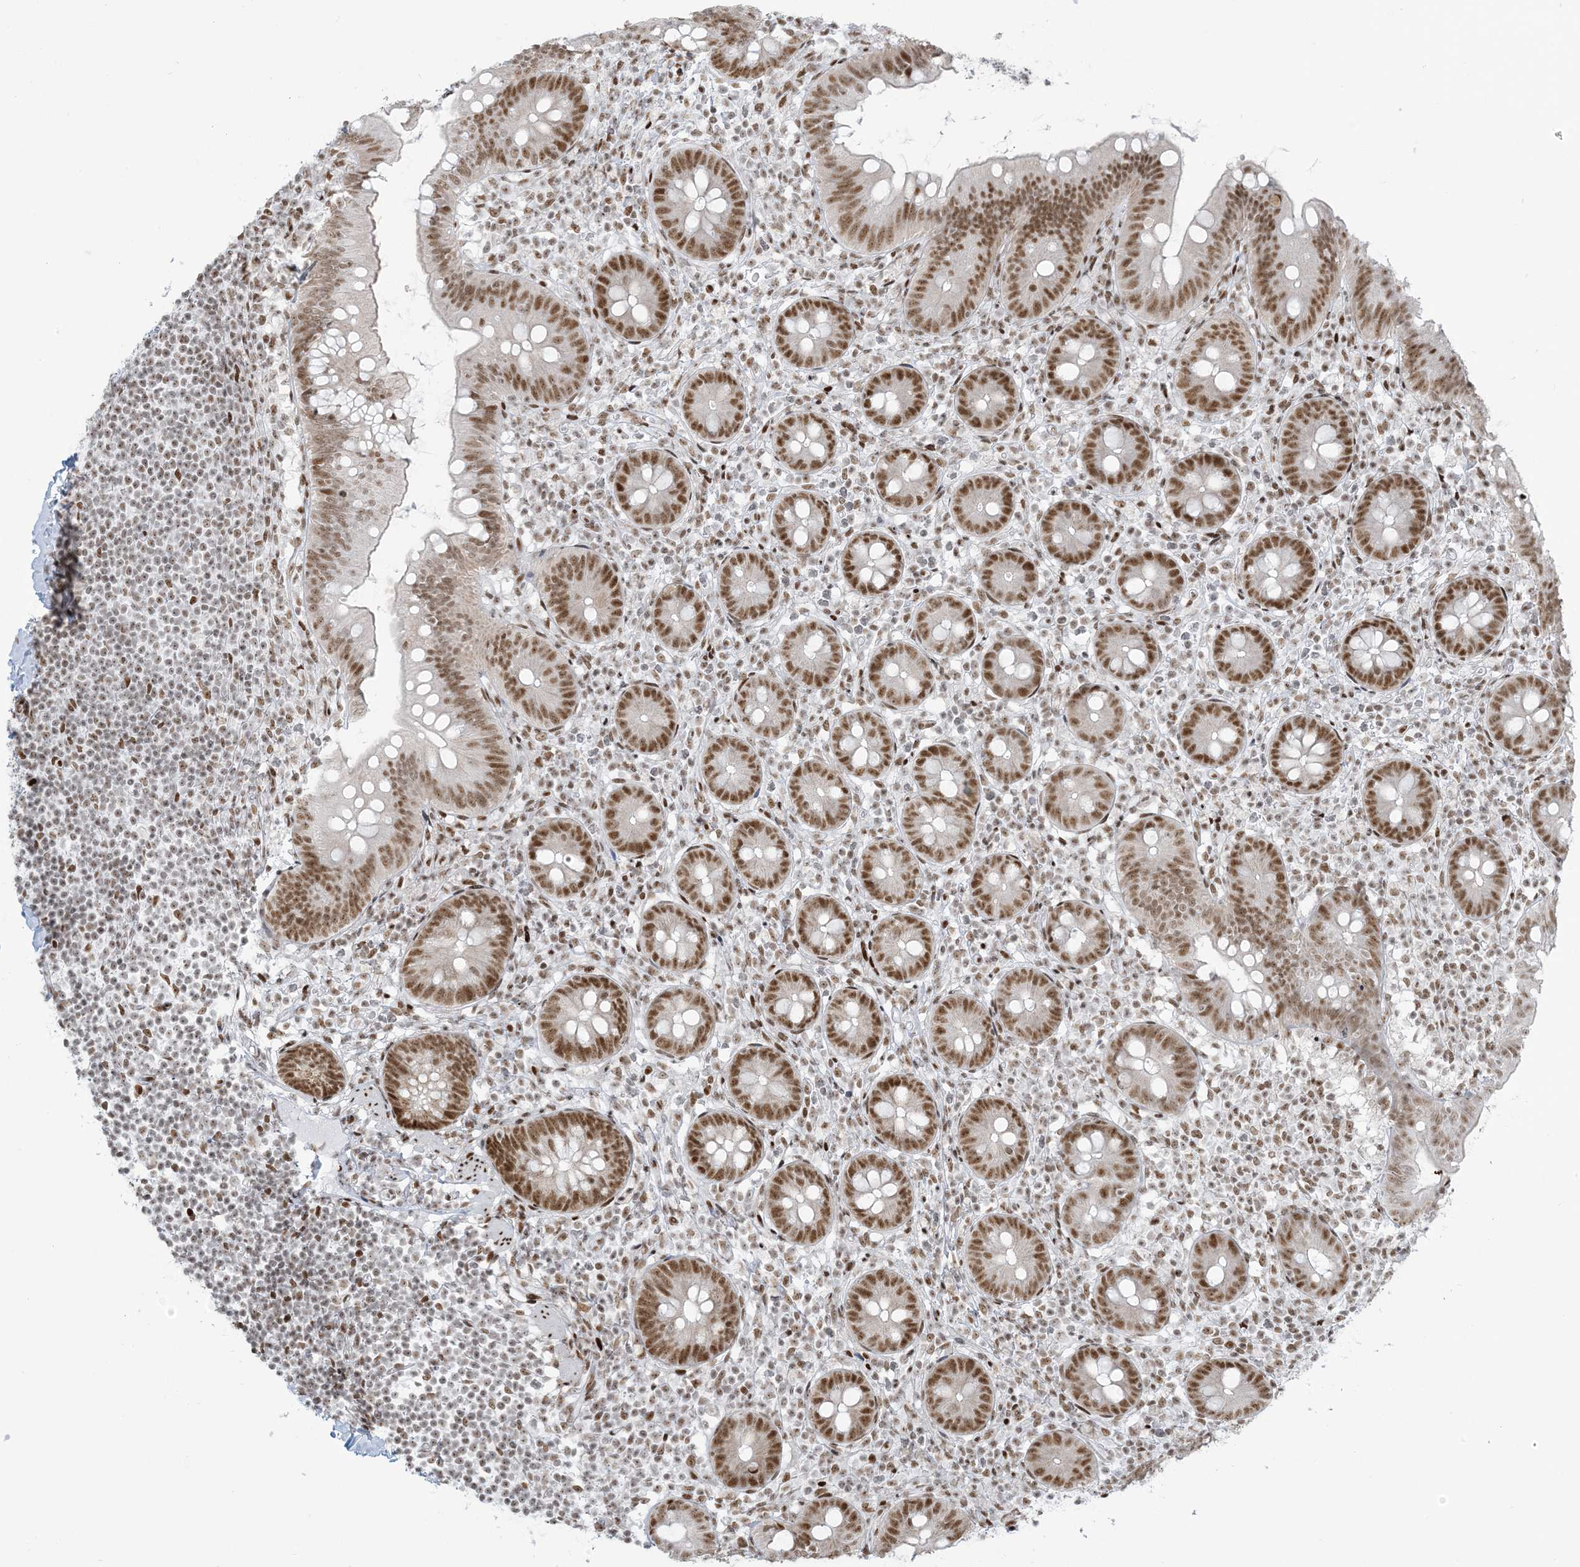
{"staining": {"intensity": "moderate", "quantity": ">75%", "location": "nuclear"}, "tissue": "appendix", "cell_type": "Glandular cells", "image_type": "normal", "snomed": [{"axis": "morphology", "description": "Normal tissue, NOS"}, {"axis": "topography", "description": "Appendix"}], "caption": "Immunohistochemistry micrograph of unremarkable appendix stained for a protein (brown), which exhibits medium levels of moderate nuclear expression in about >75% of glandular cells.", "gene": "STAG1", "patient": {"sex": "female", "age": 62}}